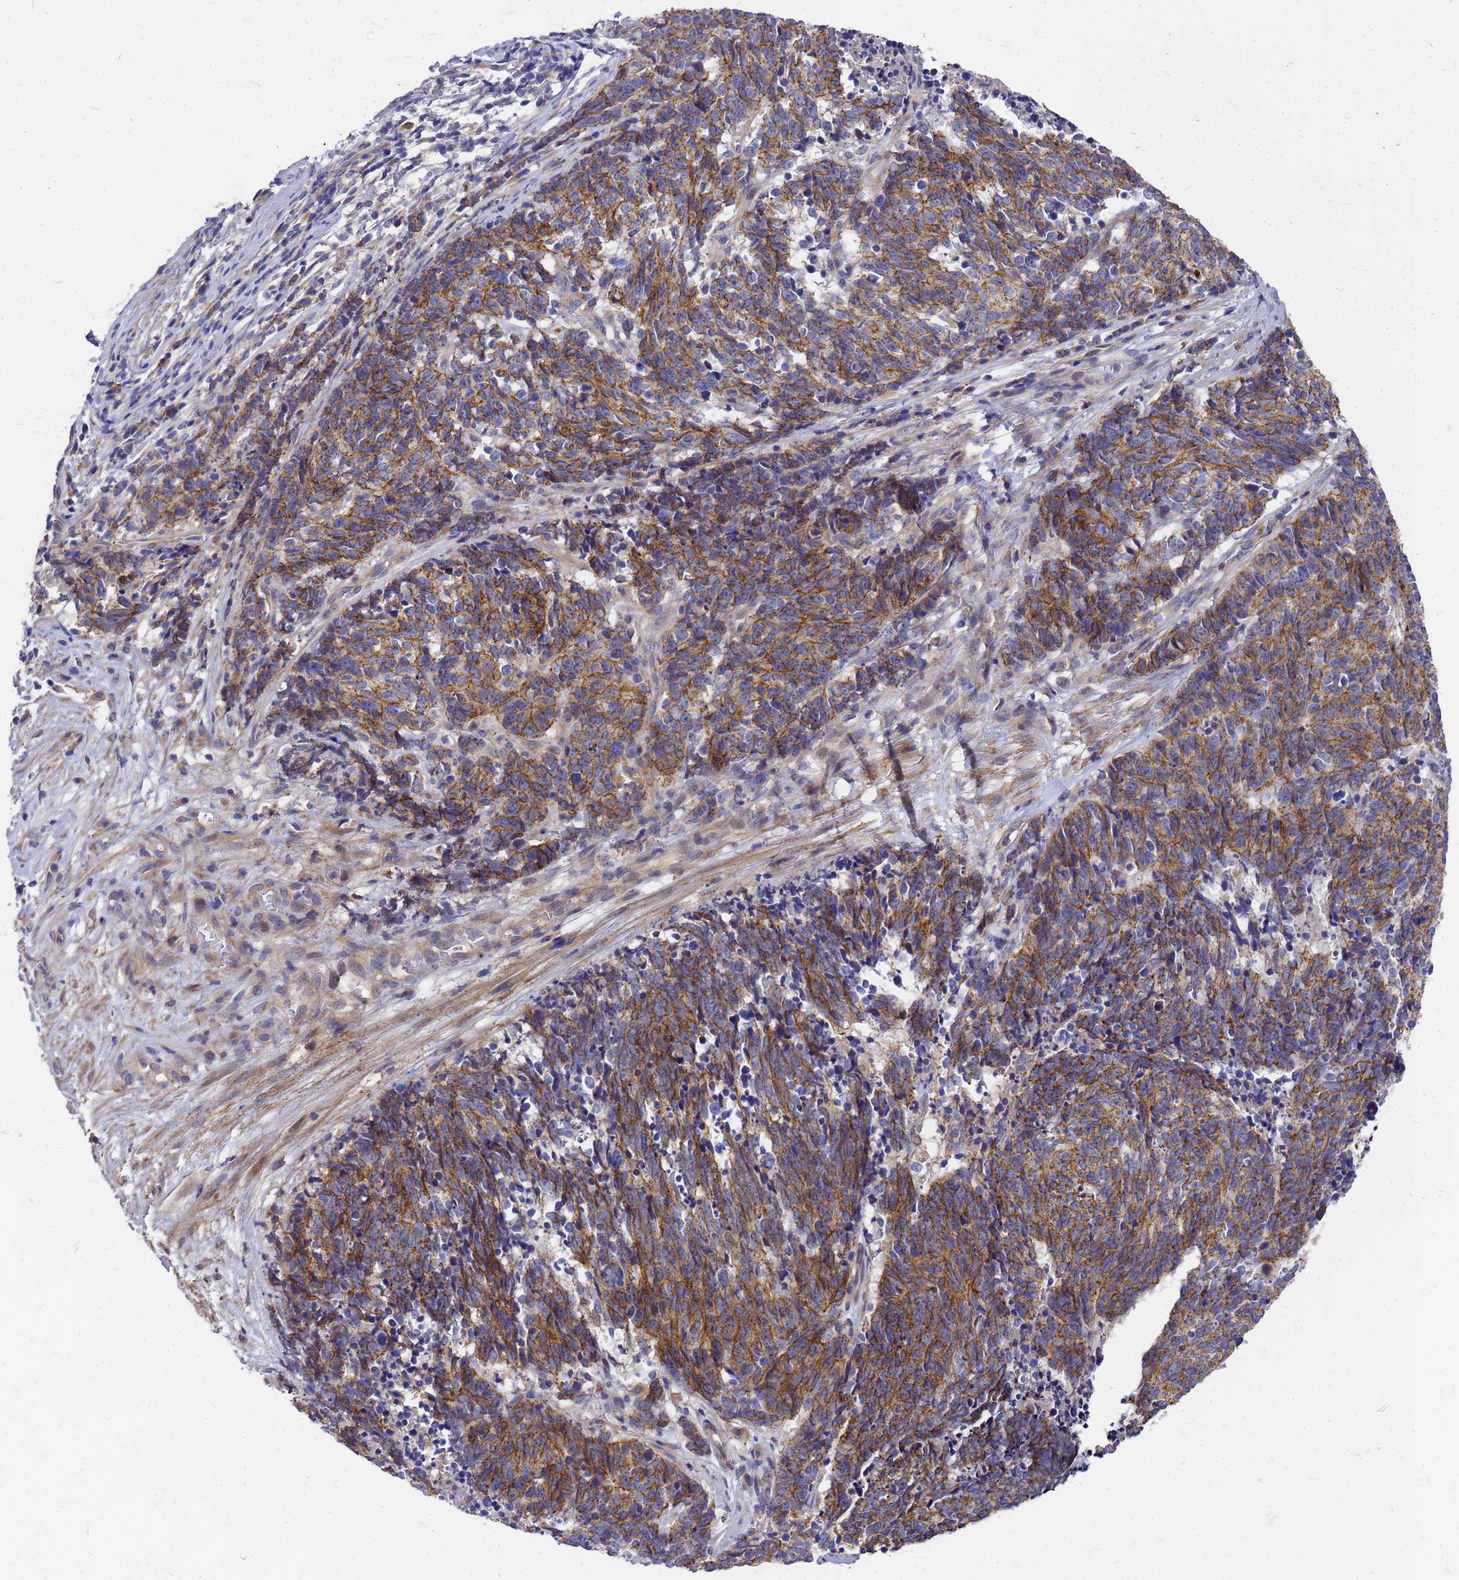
{"staining": {"intensity": "moderate", "quantity": ">75%", "location": "cytoplasmic/membranous"}, "tissue": "cervical cancer", "cell_type": "Tumor cells", "image_type": "cancer", "snomed": [{"axis": "morphology", "description": "Squamous cell carcinoma, NOS"}, {"axis": "topography", "description": "Cervix"}], "caption": "A photomicrograph of human cervical cancer (squamous cell carcinoma) stained for a protein exhibits moderate cytoplasmic/membranous brown staining in tumor cells. Immunohistochemistry stains the protein in brown and the nuclei are stained blue.", "gene": "FBXW5", "patient": {"sex": "female", "age": 29}}